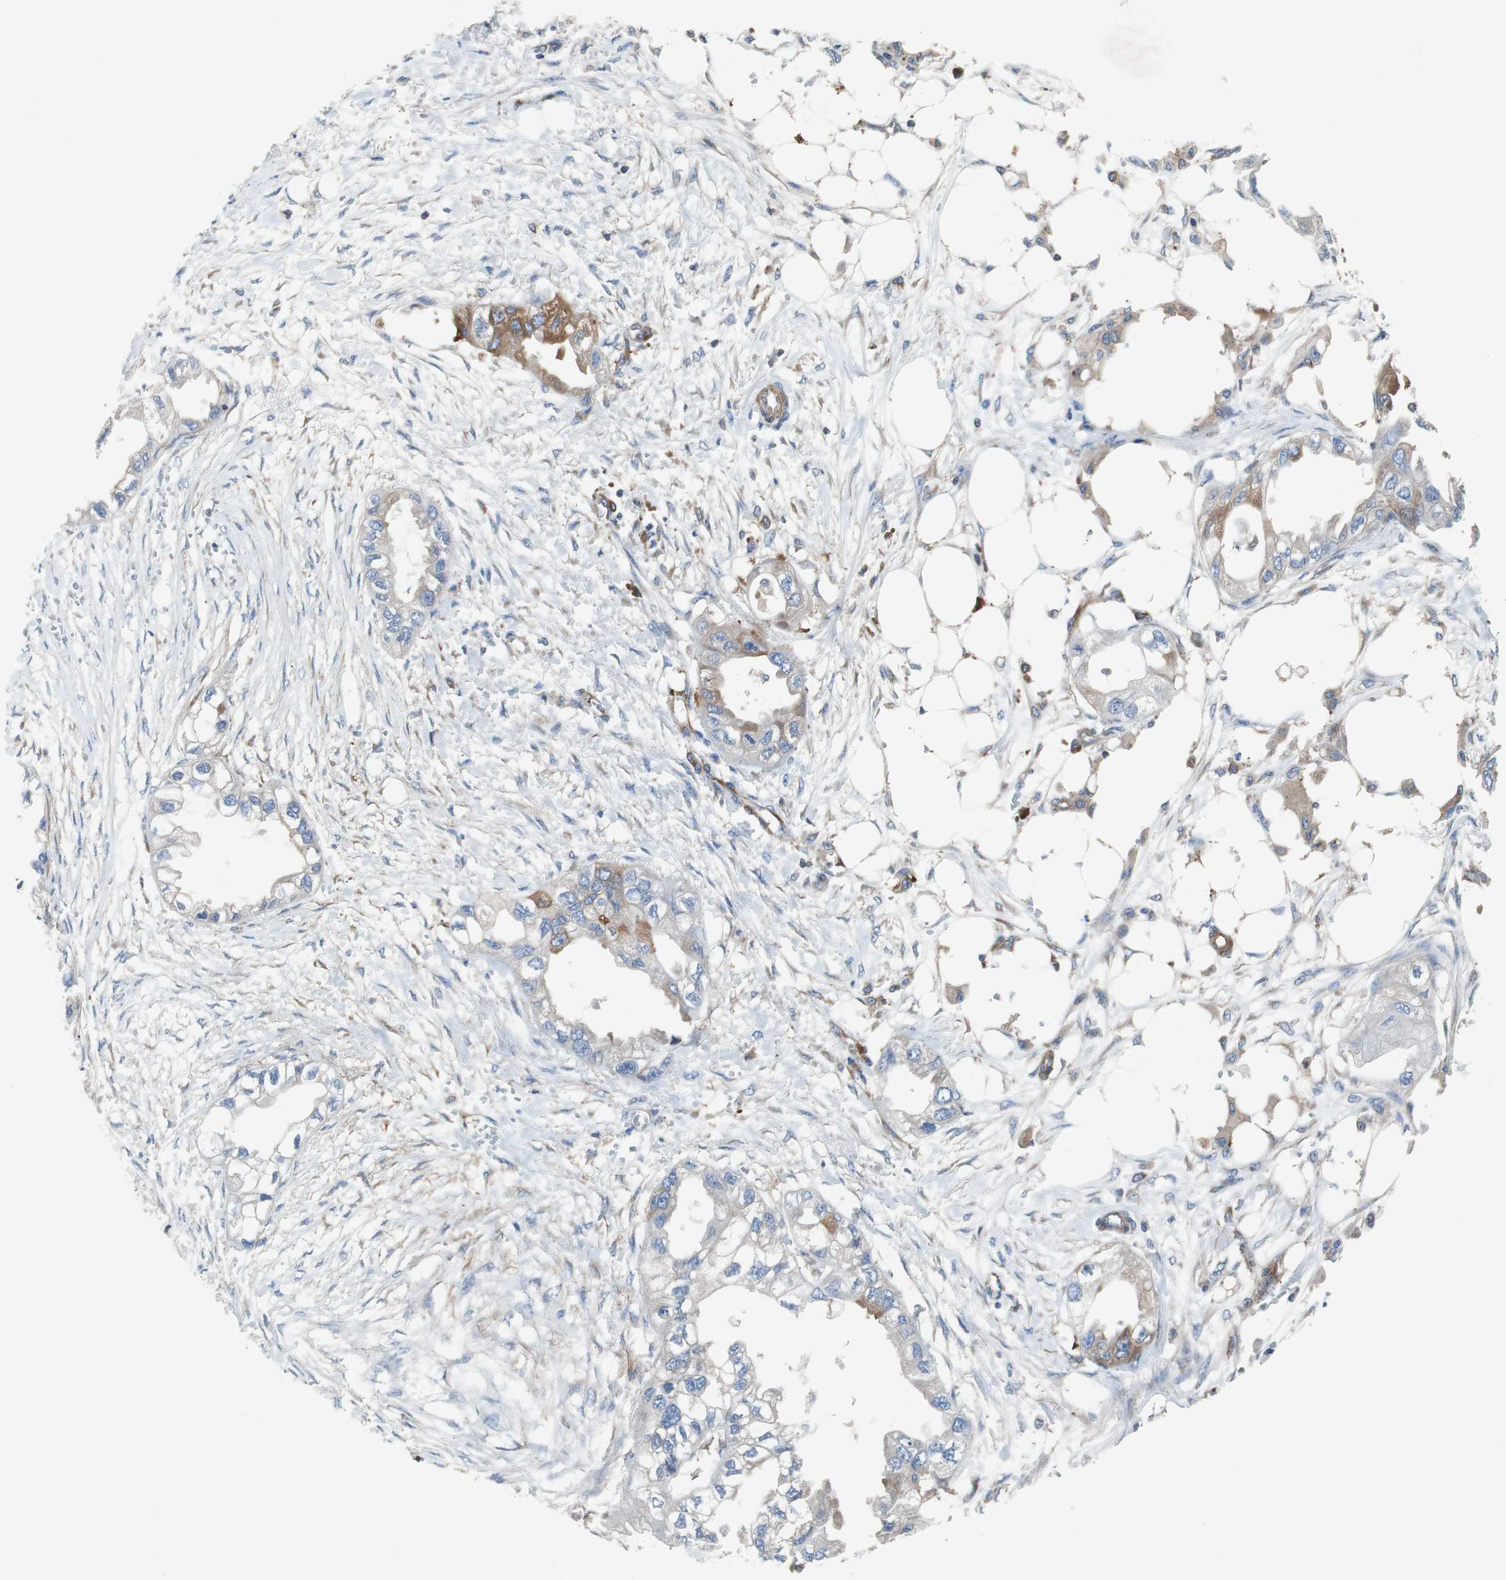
{"staining": {"intensity": "moderate", "quantity": "<25%", "location": "cytoplasmic/membranous"}, "tissue": "endometrial cancer", "cell_type": "Tumor cells", "image_type": "cancer", "snomed": [{"axis": "morphology", "description": "Adenocarcinoma, NOS"}, {"axis": "topography", "description": "Endometrium"}], "caption": "A micrograph of human endometrial adenocarcinoma stained for a protein displays moderate cytoplasmic/membranous brown staining in tumor cells. The staining was performed using DAB to visualize the protein expression in brown, while the nuclei were stained in blue with hematoxylin (Magnification: 20x).", "gene": "GYS1", "patient": {"sex": "female", "age": 67}}